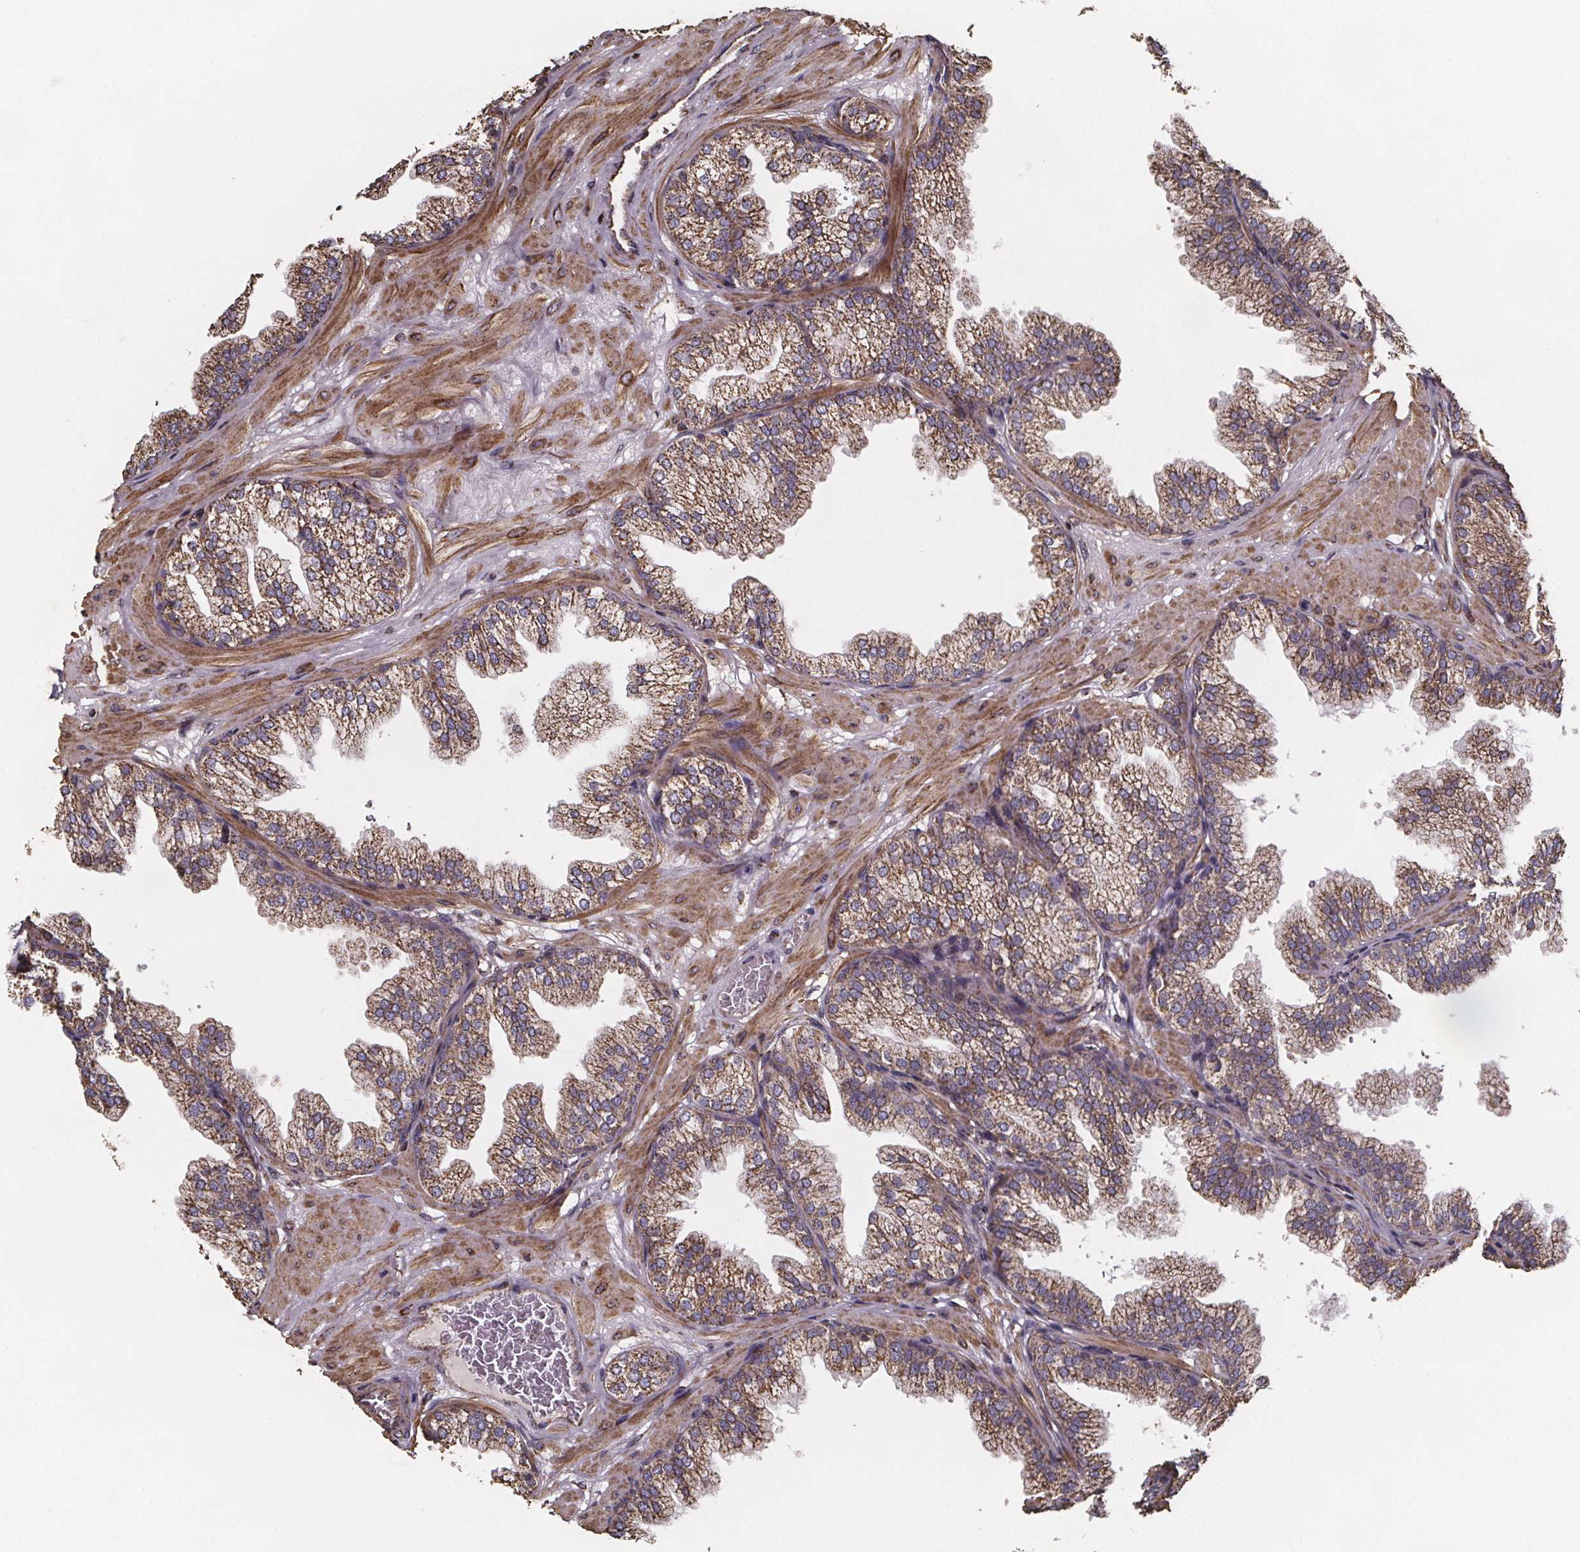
{"staining": {"intensity": "moderate", "quantity": ">75%", "location": "cytoplasmic/membranous"}, "tissue": "prostate", "cell_type": "Glandular cells", "image_type": "normal", "snomed": [{"axis": "morphology", "description": "Normal tissue, NOS"}, {"axis": "topography", "description": "Prostate"}], "caption": "High-power microscopy captured an immunohistochemistry micrograph of benign prostate, revealing moderate cytoplasmic/membranous staining in about >75% of glandular cells. (Brightfield microscopy of DAB IHC at high magnification).", "gene": "SLC35D2", "patient": {"sex": "male", "age": 37}}